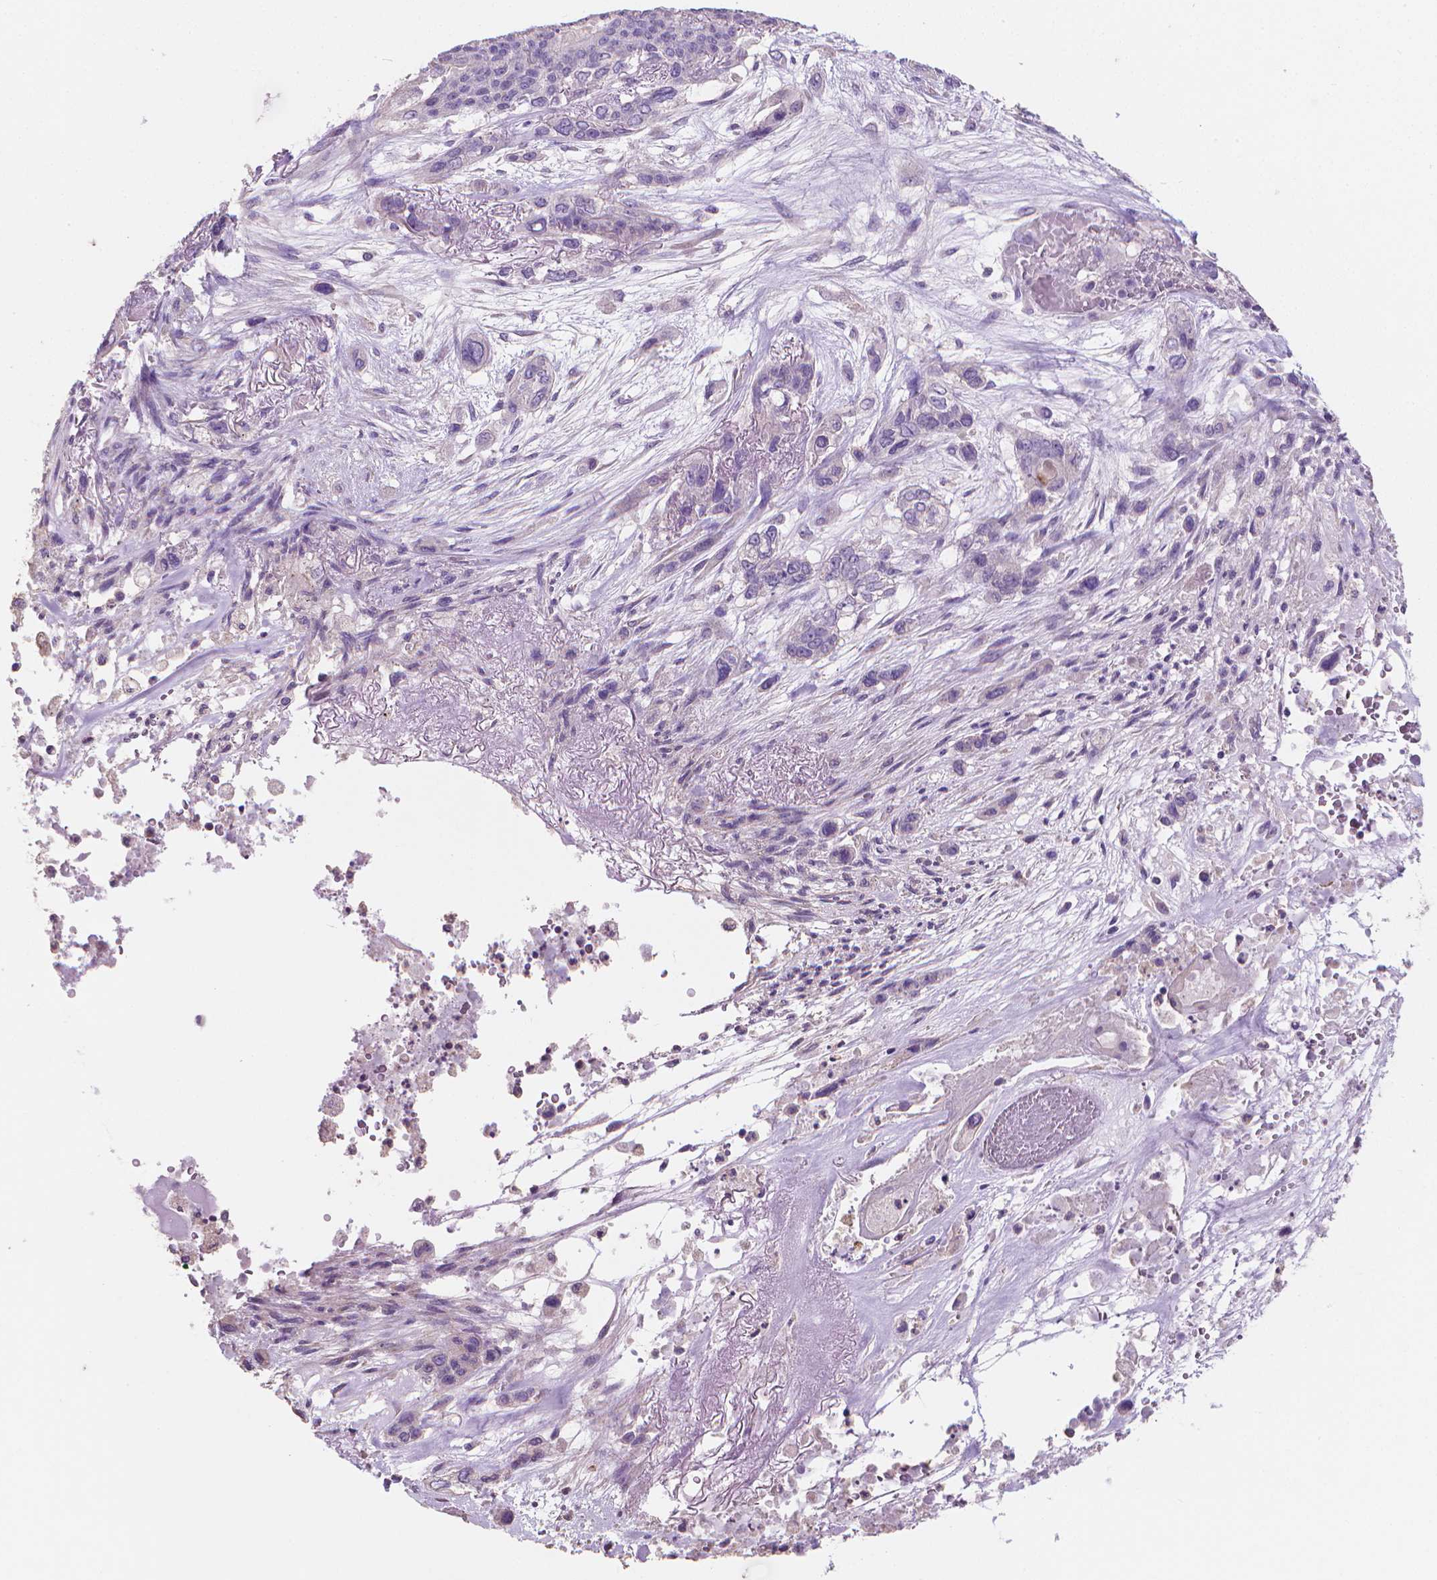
{"staining": {"intensity": "negative", "quantity": "none", "location": "none"}, "tissue": "lung cancer", "cell_type": "Tumor cells", "image_type": "cancer", "snomed": [{"axis": "morphology", "description": "Squamous cell carcinoma, NOS"}, {"axis": "topography", "description": "Lung"}], "caption": "IHC of lung squamous cell carcinoma reveals no expression in tumor cells.", "gene": "CATIP", "patient": {"sex": "female", "age": 70}}